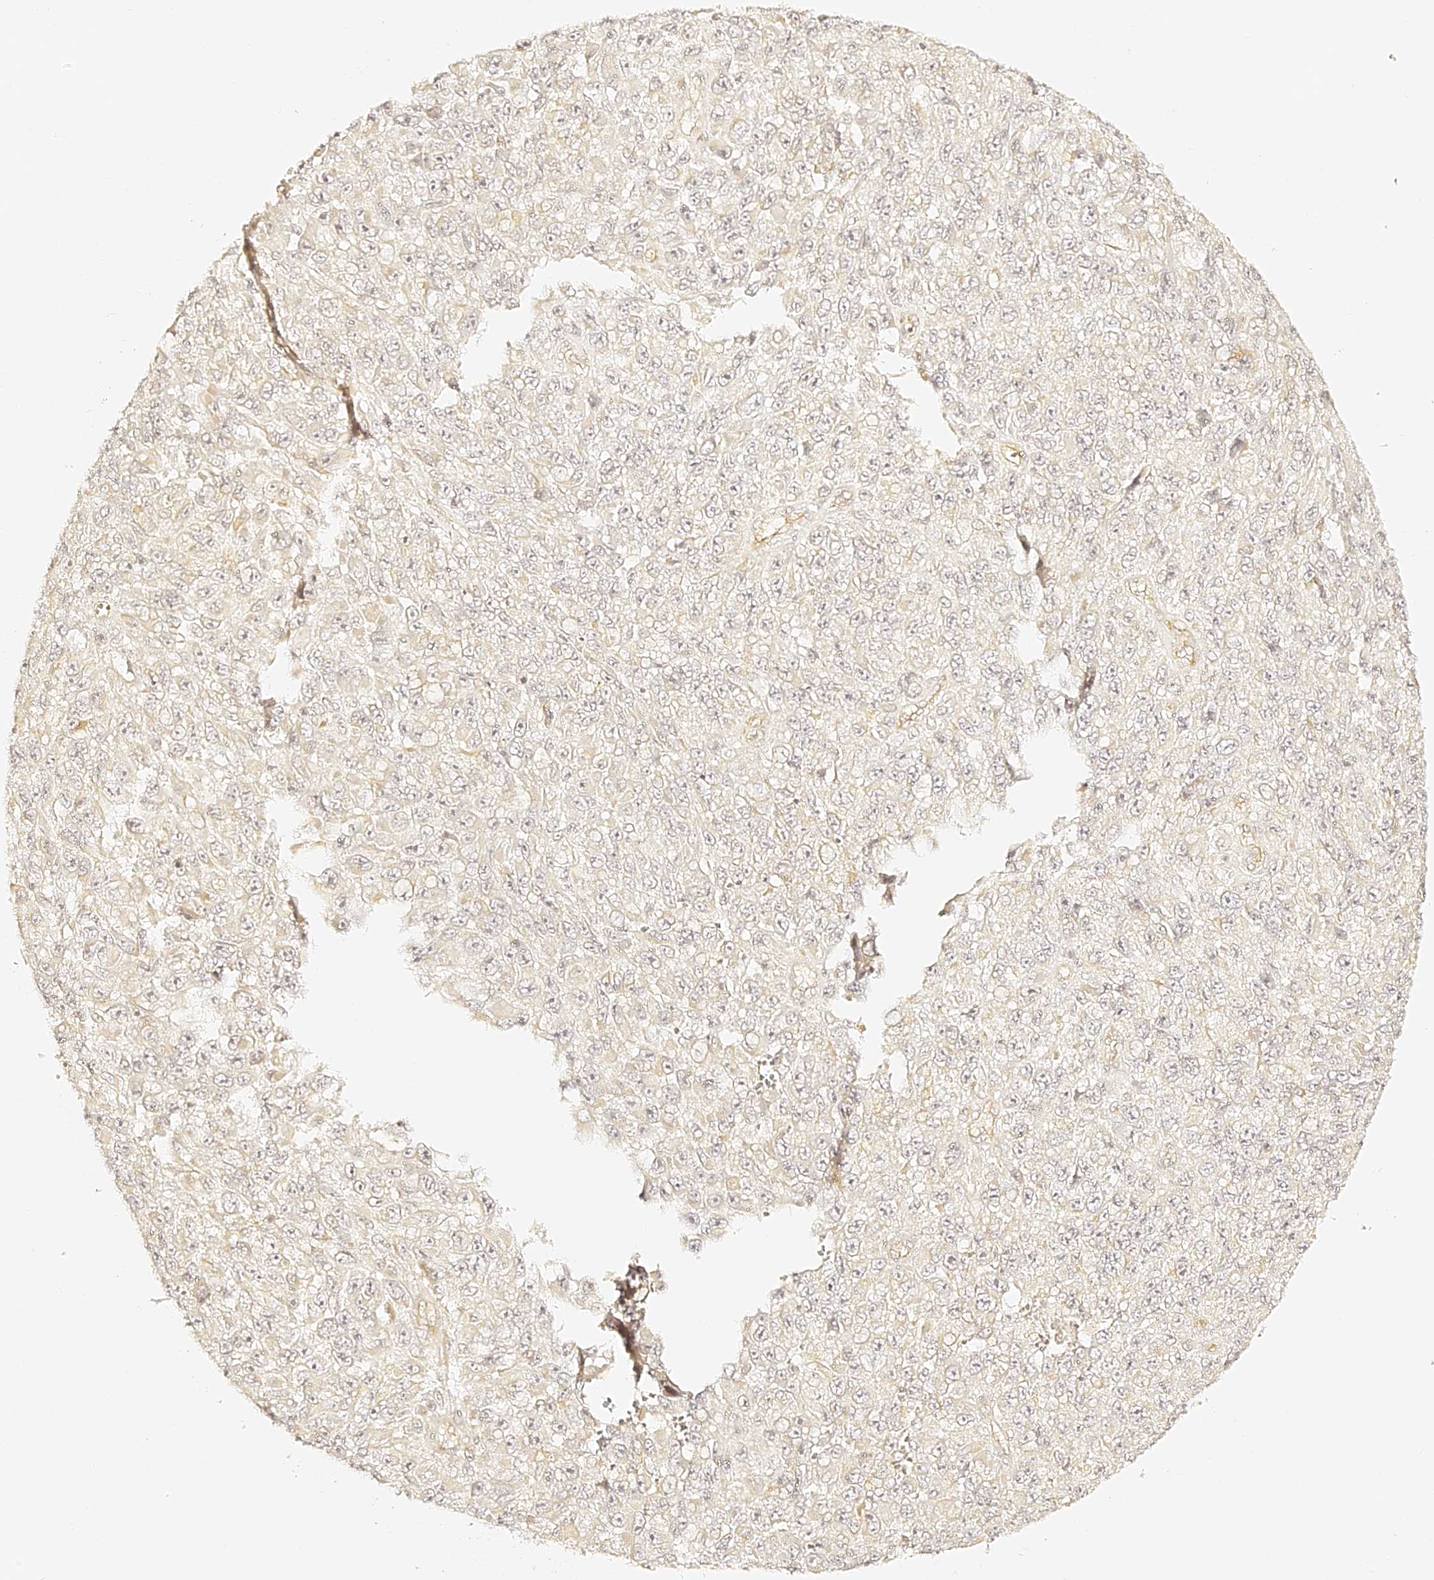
{"staining": {"intensity": "negative", "quantity": "none", "location": "none"}, "tissue": "melanoma", "cell_type": "Tumor cells", "image_type": "cancer", "snomed": [{"axis": "morphology", "description": "Normal tissue, NOS"}, {"axis": "morphology", "description": "Malignant melanoma, NOS"}, {"axis": "topography", "description": "Skin"}], "caption": "Melanoma was stained to show a protein in brown. There is no significant expression in tumor cells.", "gene": "SLC1A3", "patient": {"sex": "female", "age": 96}}